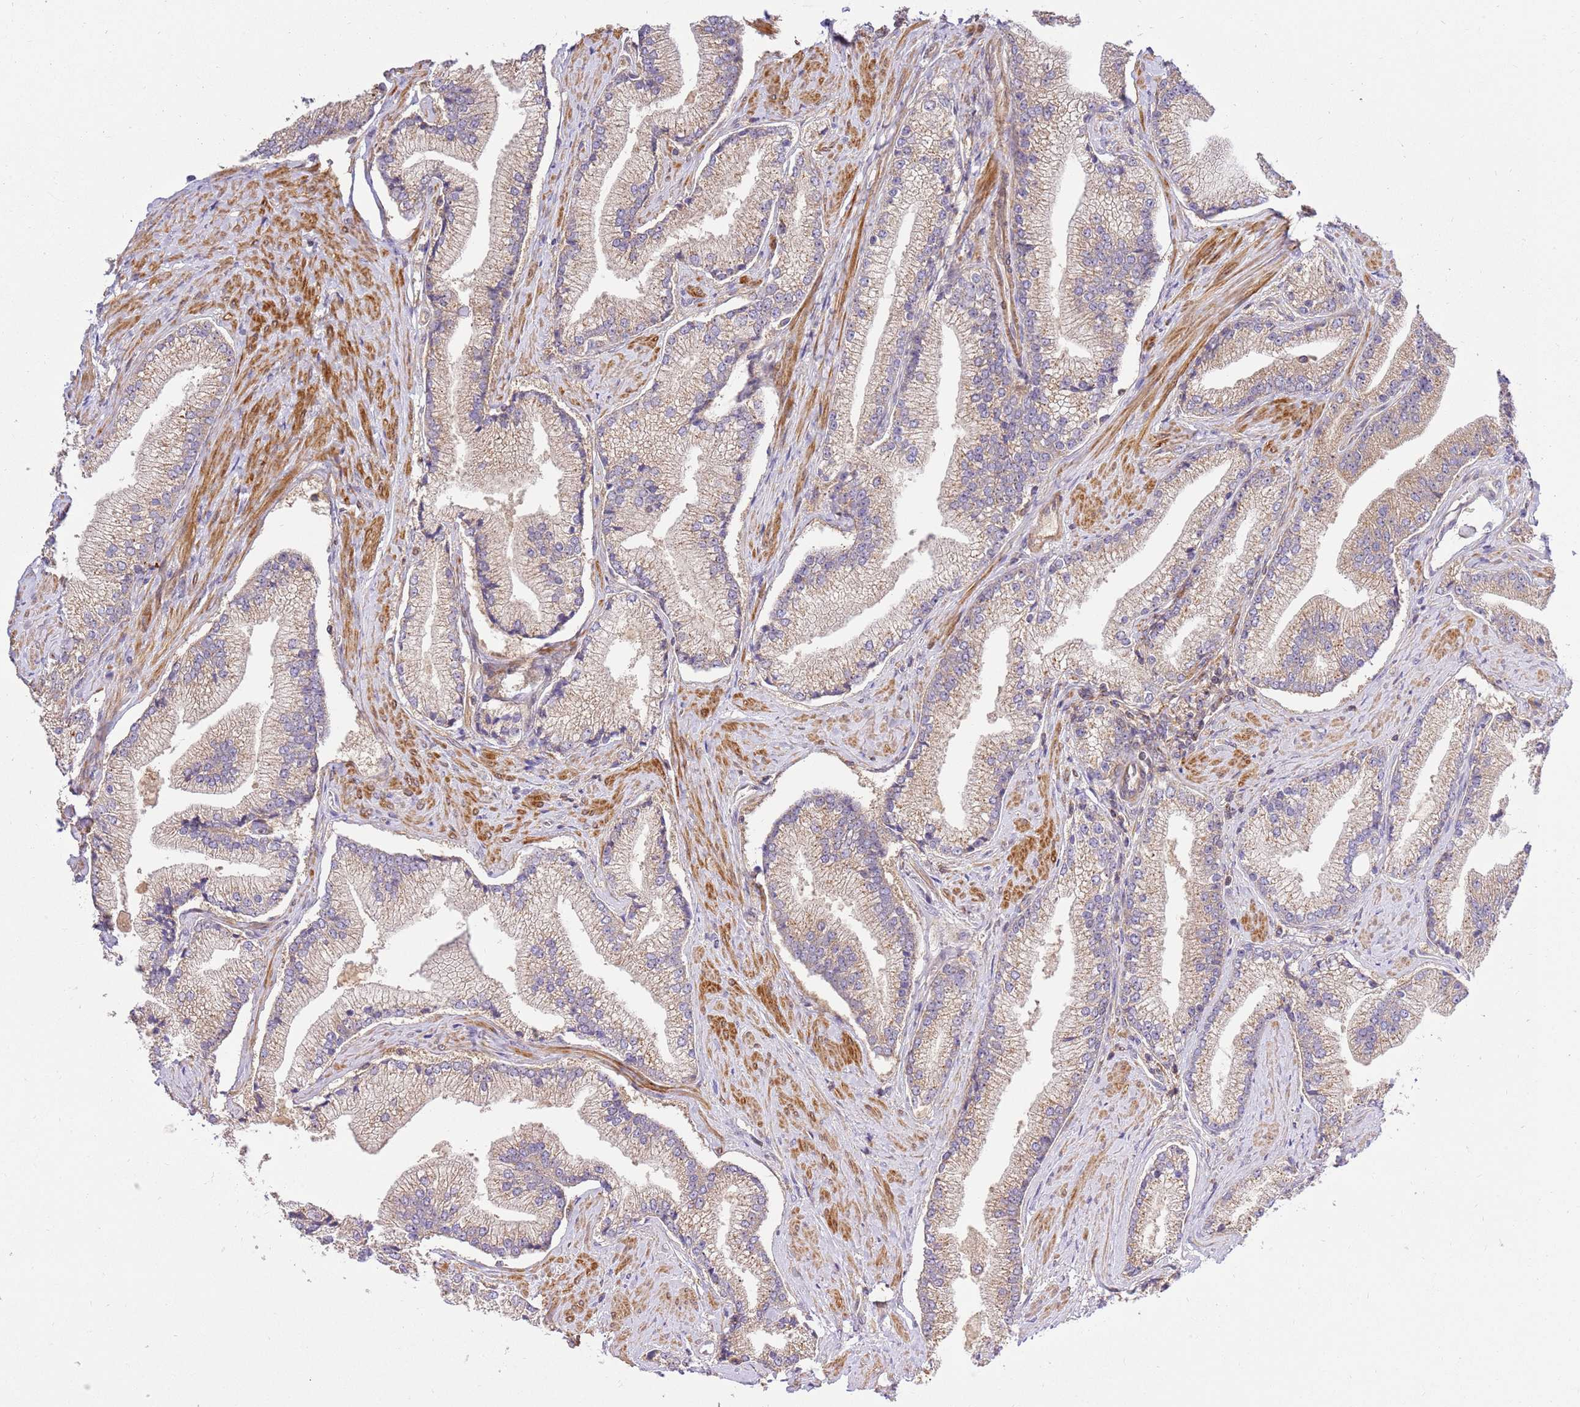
{"staining": {"intensity": "weak", "quantity": "25%-75%", "location": "cytoplasmic/membranous"}, "tissue": "prostate cancer", "cell_type": "Tumor cells", "image_type": "cancer", "snomed": [{"axis": "morphology", "description": "Adenocarcinoma, High grade"}, {"axis": "topography", "description": "Prostate"}], "caption": "An immunohistochemistry (IHC) histopathology image of tumor tissue is shown. Protein staining in brown shows weak cytoplasmic/membranous positivity in prostate cancer within tumor cells.", "gene": "GAREM1", "patient": {"sex": "male", "age": 67}}